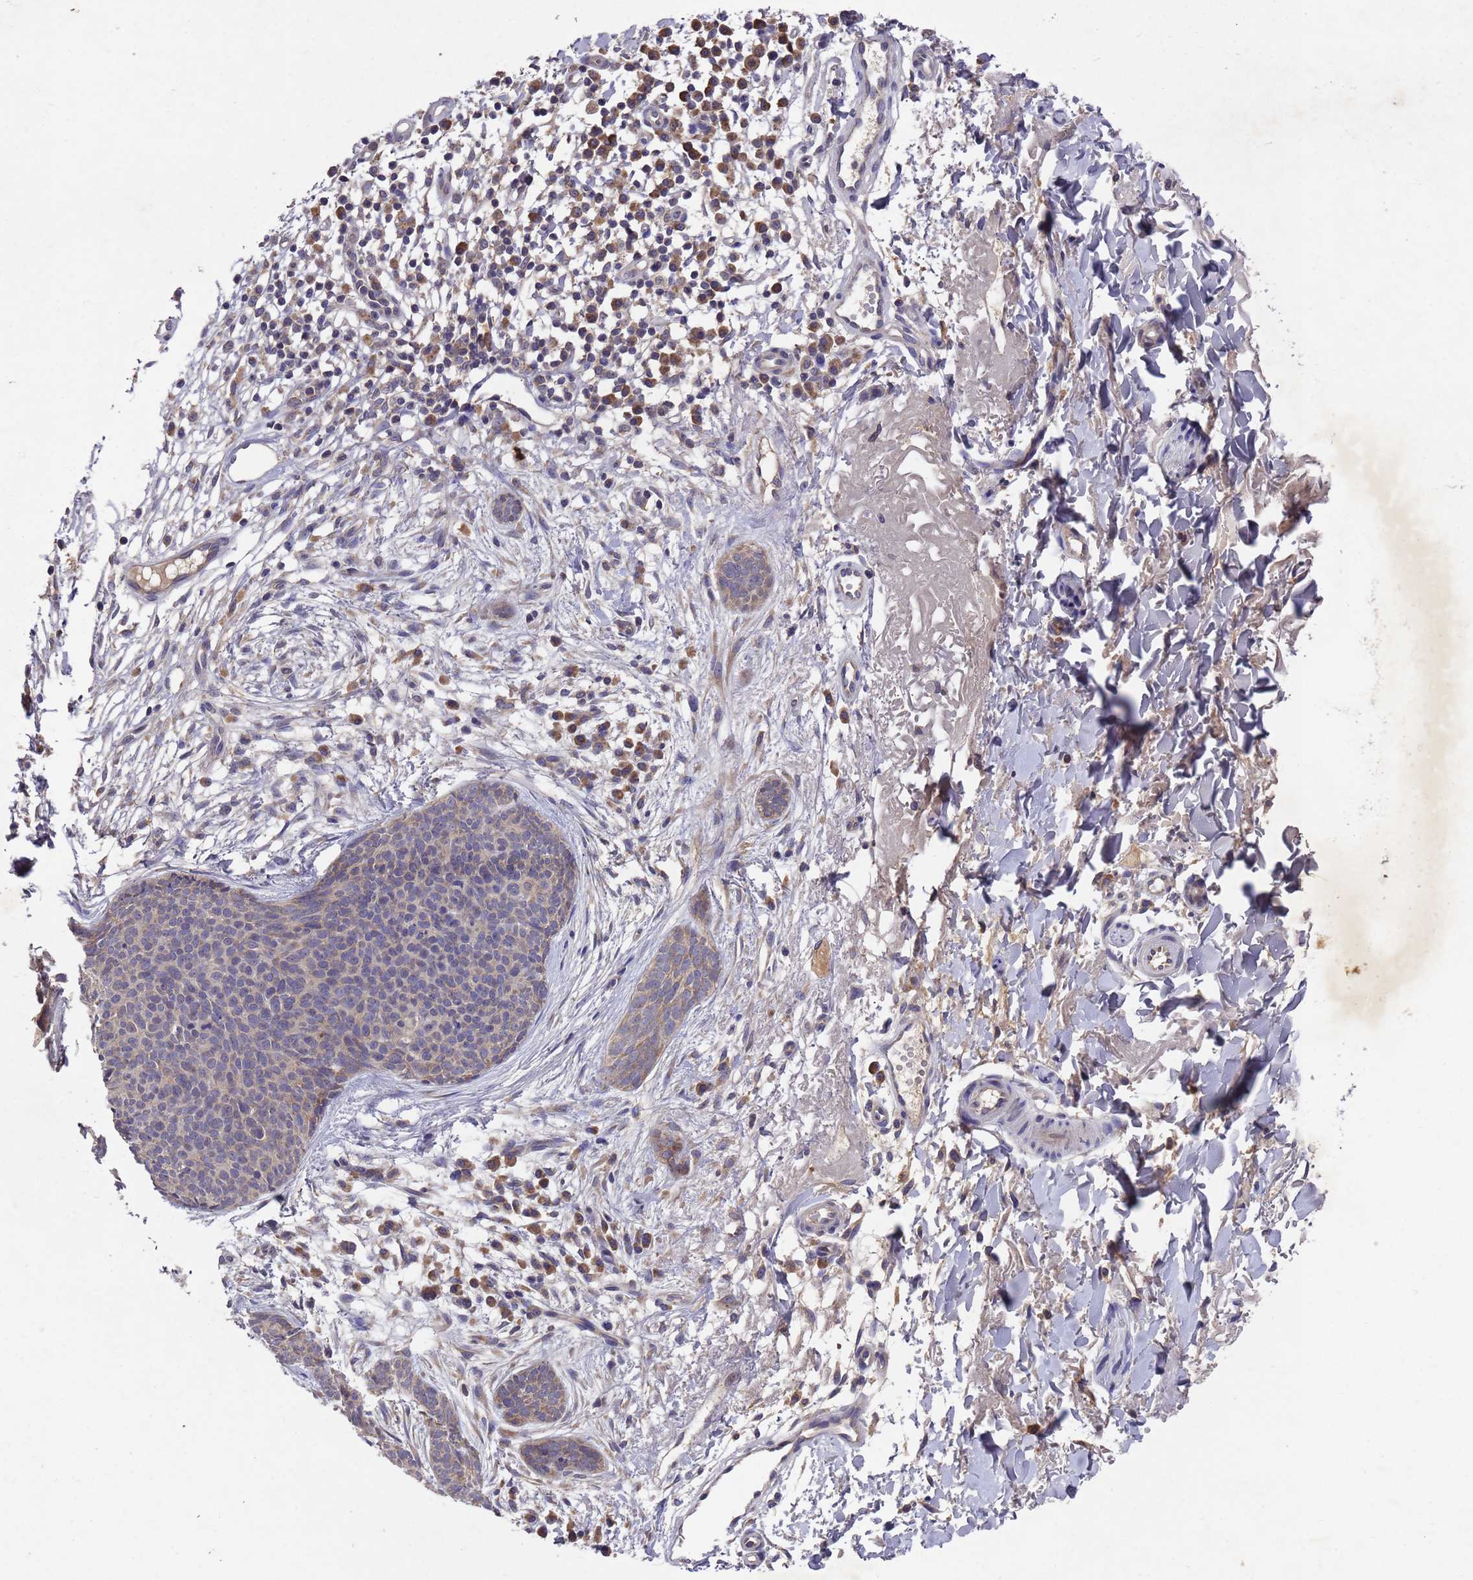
{"staining": {"intensity": "weak", "quantity": "<25%", "location": "cytoplasmic/membranous"}, "tissue": "skin cancer", "cell_type": "Tumor cells", "image_type": "cancer", "snomed": [{"axis": "morphology", "description": "Basal cell carcinoma"}, {"axis": "topography", "description": "Skin"}], "caption": "Immunohistochemistry (IHC) photomicrograph of skin basal cell carcinoma stained for a protein (brown), which exhibits no positivity in tumor cells. Nuclei are stained in blue.", "gene": "DCAF12L2", "patient": {"sex": "male", "age": 84}}